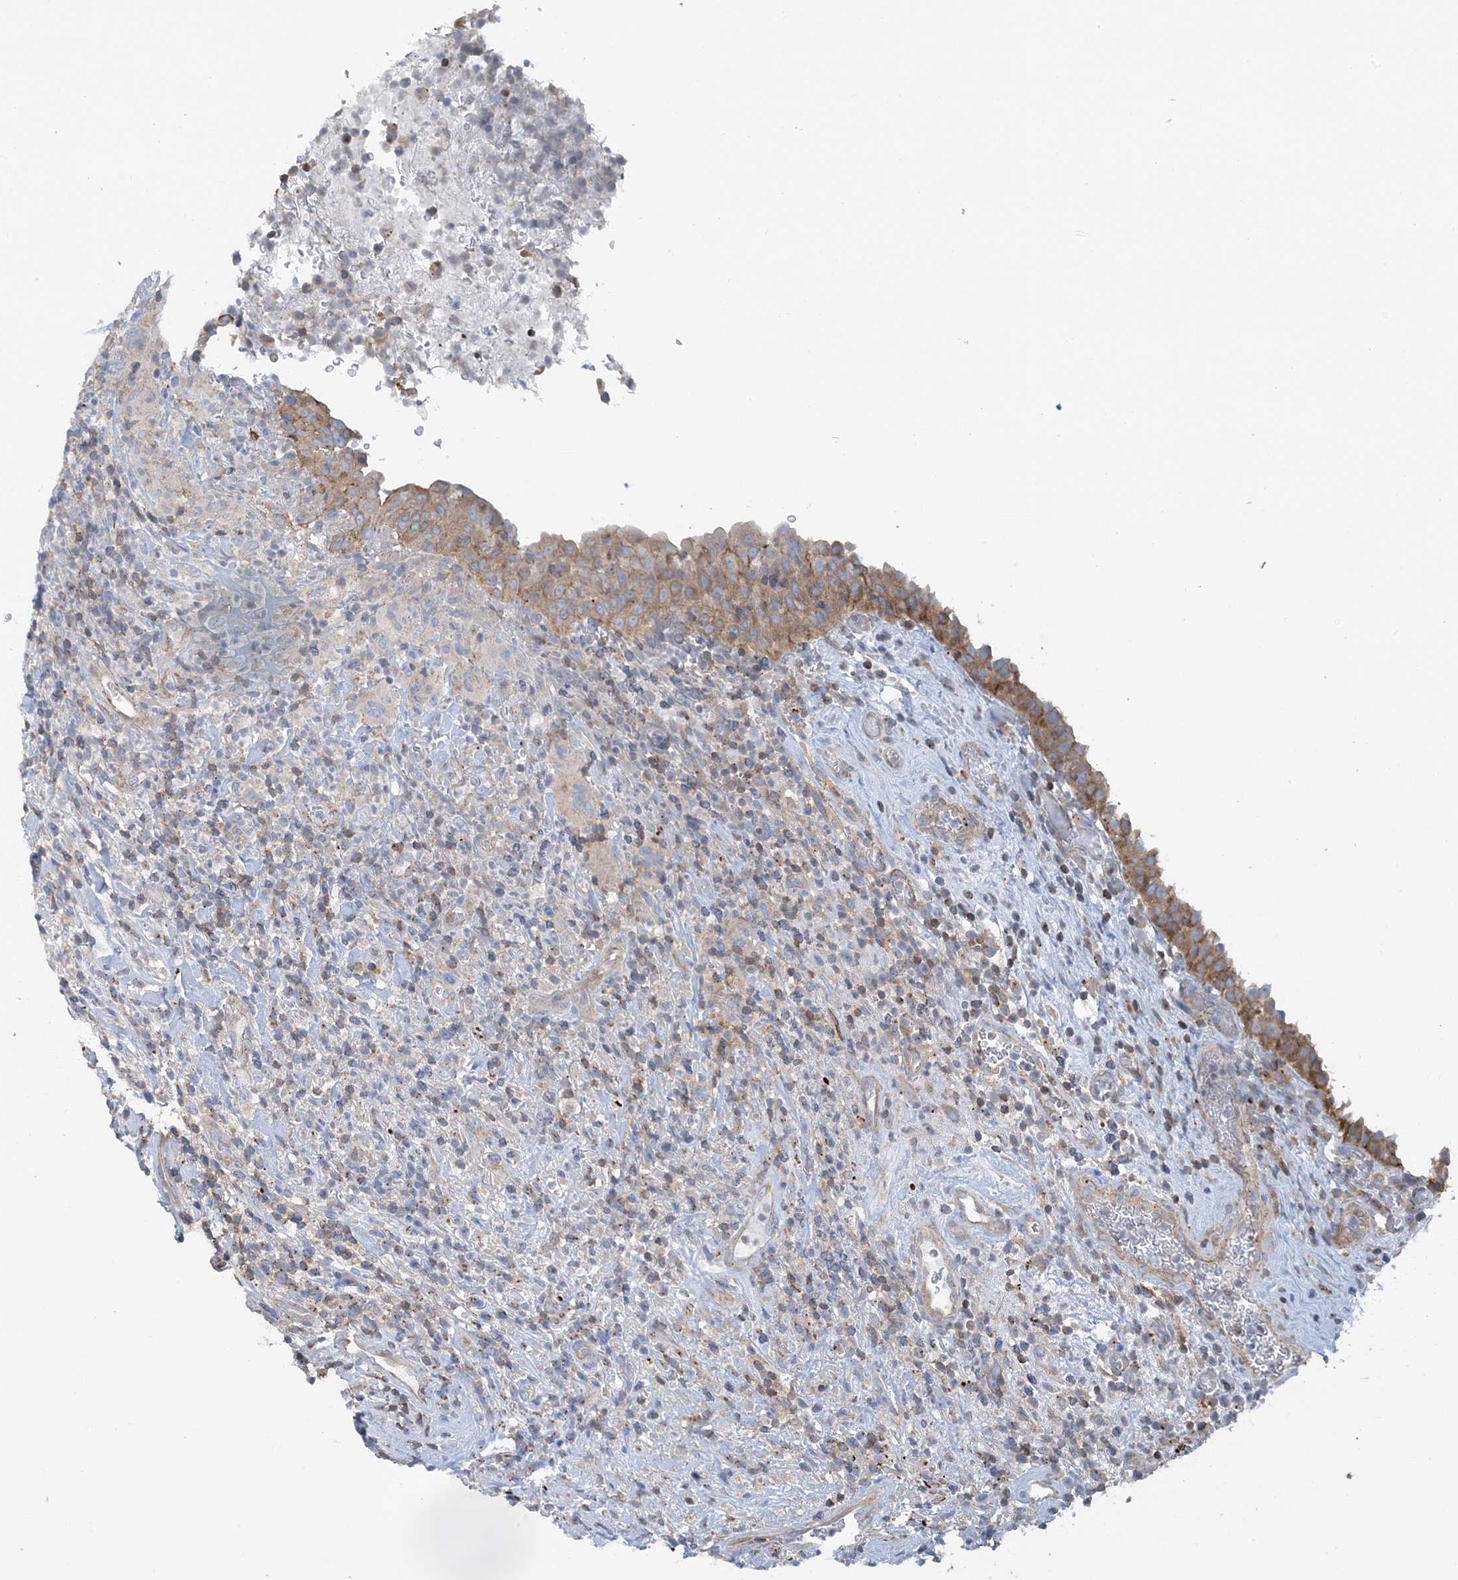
{"staining": {"intensity": "moderate", "quantity": ">75%", "location": "cytoplasmic/membranous"}, "tissue": "urinary bladder", "cell_type": "Urothelial cells", "image_type": "normal", "snomed": [{"axis": "morphology", "description": "Normal tissue, NOS"}, {"axis": "morphology", "description": "Inflammation, NOS"}, {"axis": "topography", "description": "Urinary bladder"}], "caption": "Brown immunohistochemical staining in unremarkable urinary bladder demonstrates moderate cytoplasmic/membranous staining in about >75% of urothelial cells.", "gene": "CALHM5", "patient": {"sex": "female", "age": 75}}